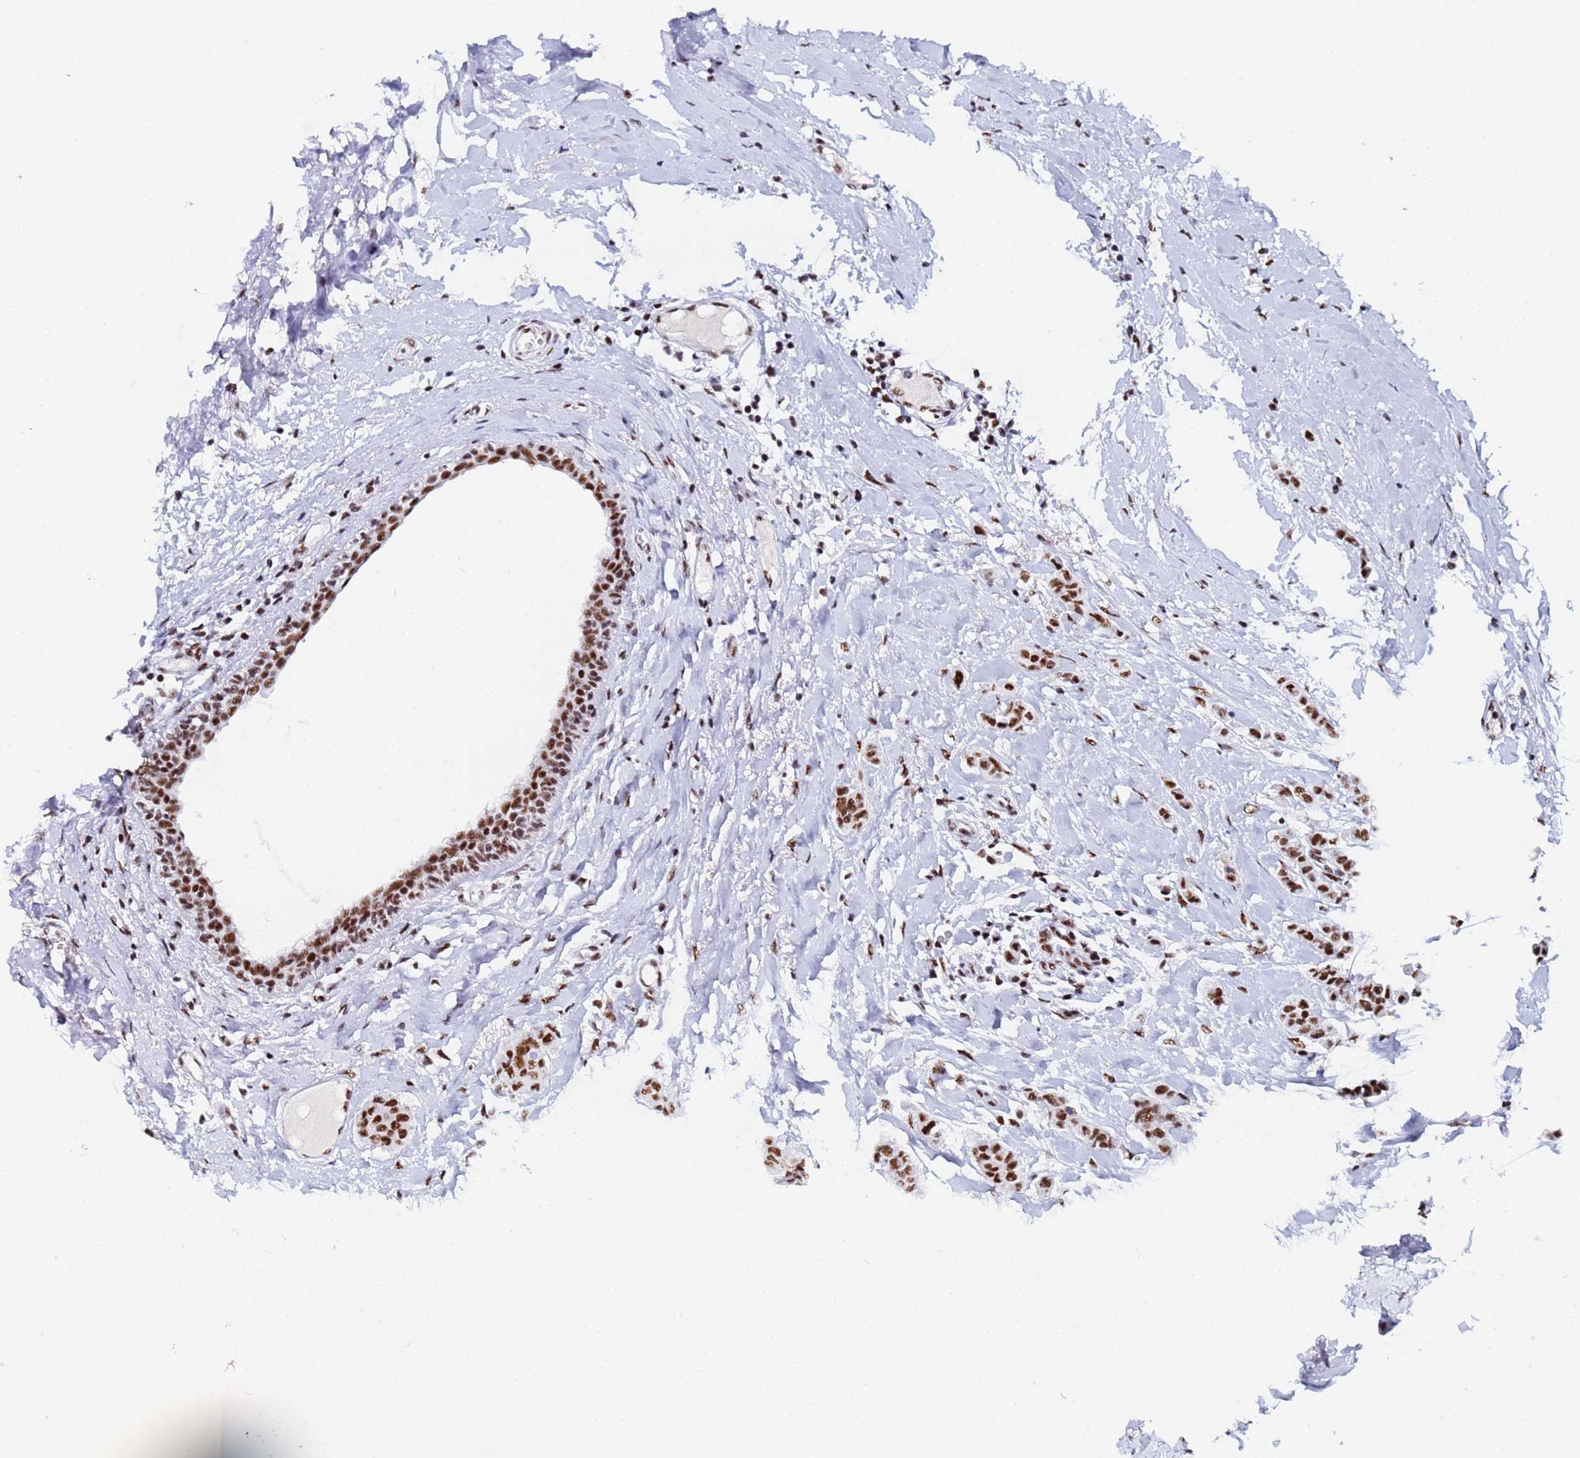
{"staining": {"intensity": "moderate", "quantity": ">75%", "location": "nuclear"}, "tissue": "breast cancer", "cell_type": "Tumor cells", "image_type": "cancer", "snomed": [{"axis": "morphology", "description": "Duct carcinoma"}, {"axis": "topography", "description": "Breast"}], "caption": "IHC photomicrograph of neoplastic tissue: human breast cancer stained using IHC displays medium levels of moderate protein expression localized specifically in the nuclear of tumor cells, appearing as a nuclear brown color.", "gene": "SNRPA1", "patient": {"sex": "female", "age": 40}}